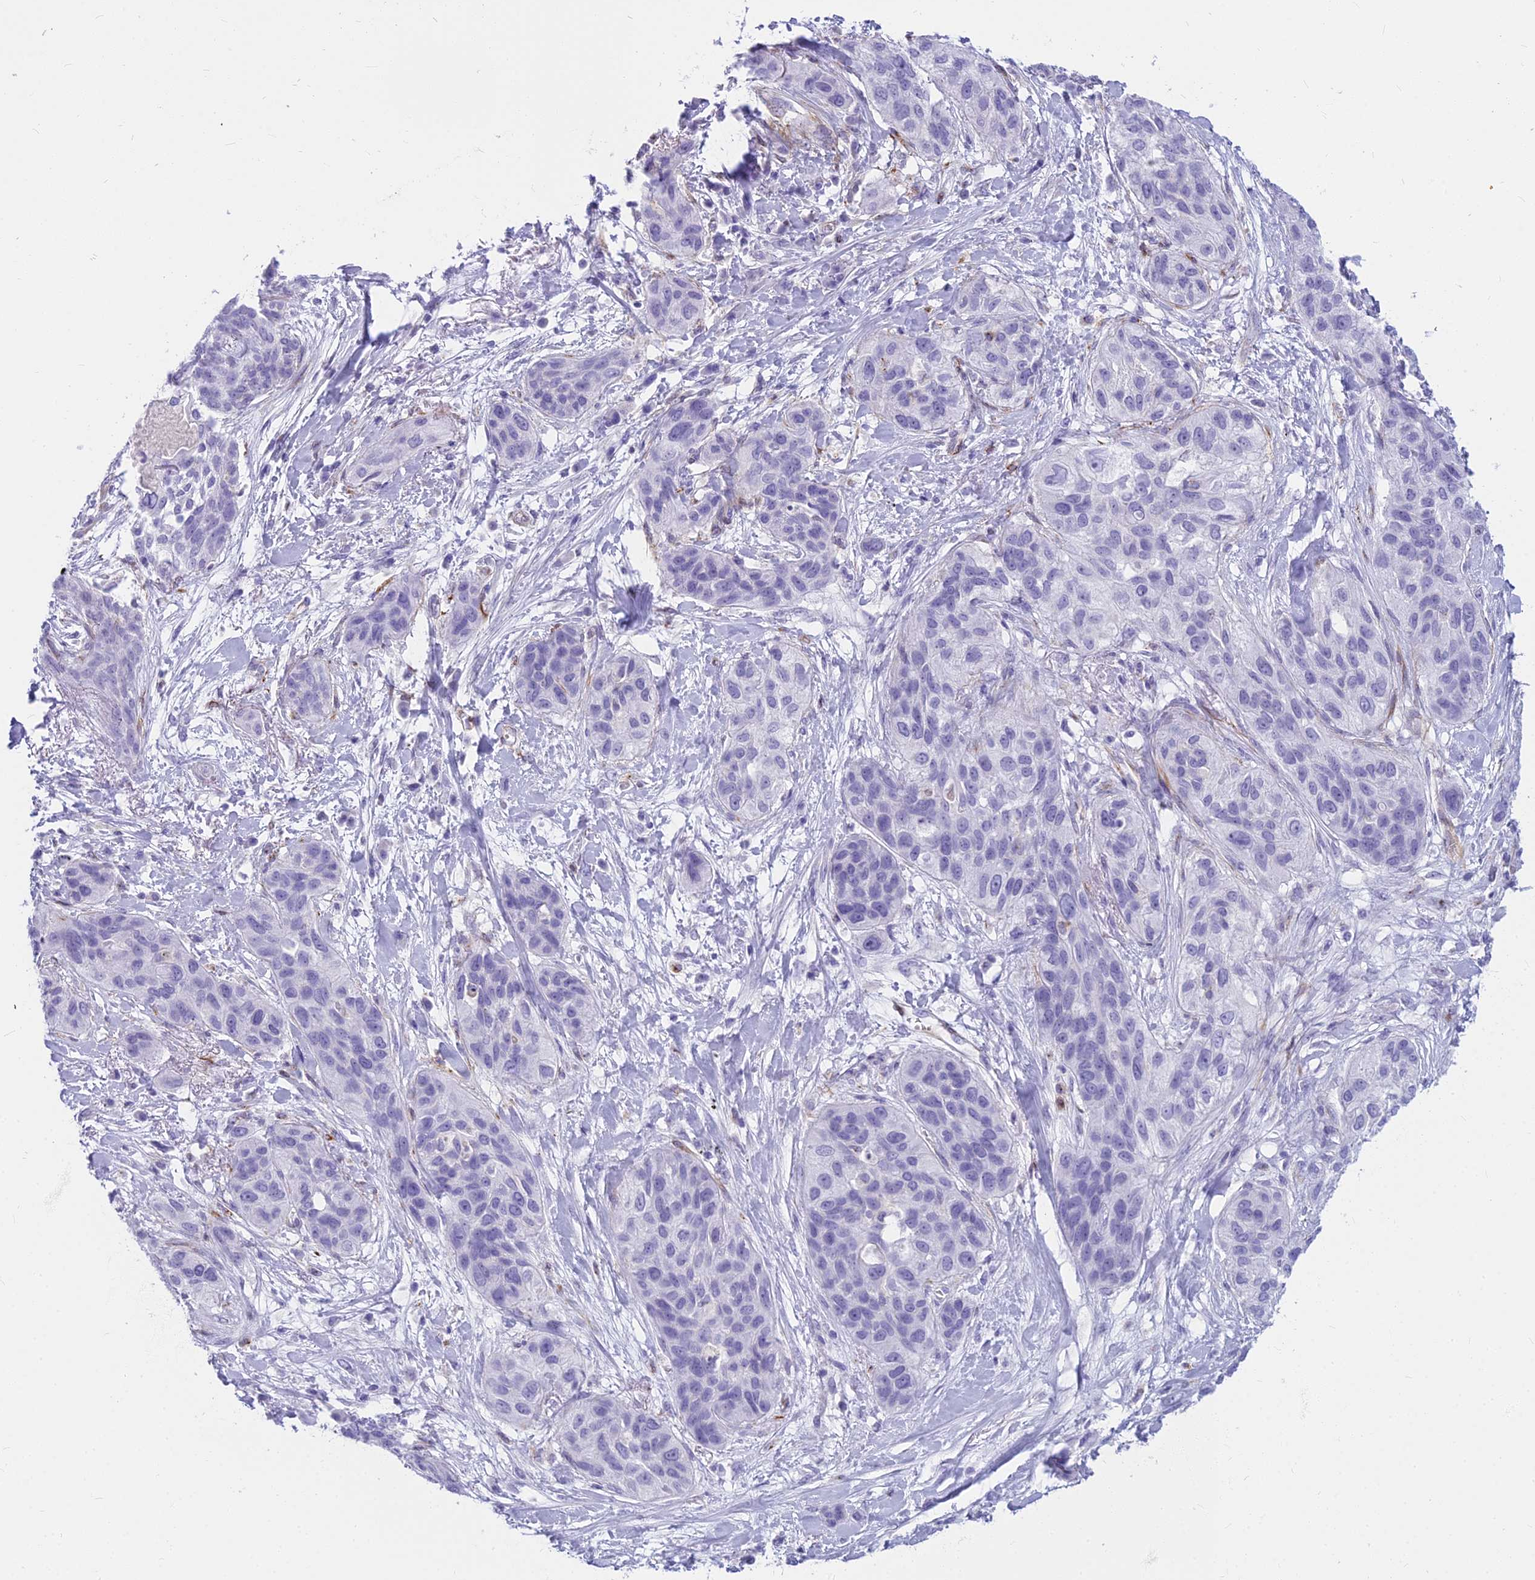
{"staining": {"intensity": "negative", "quantity": "none", "location": "none"}, "tissue": "lung cancer", "cell_type": "Tumor cells", "image_type": "cancer", "snomed": [{"axis": "morphology", "description": "Squamous cell carcinoma, NOS"}, {"axis": "topography", "description": "Lung"}], "caption": "Immunohistochemistry image of human lung squamous cell carcinoma stained for a protein (brown), which displays no staining in tumor cells.", "gene": "EVI2A", "patient": {"sex": "female", "age": 70}}